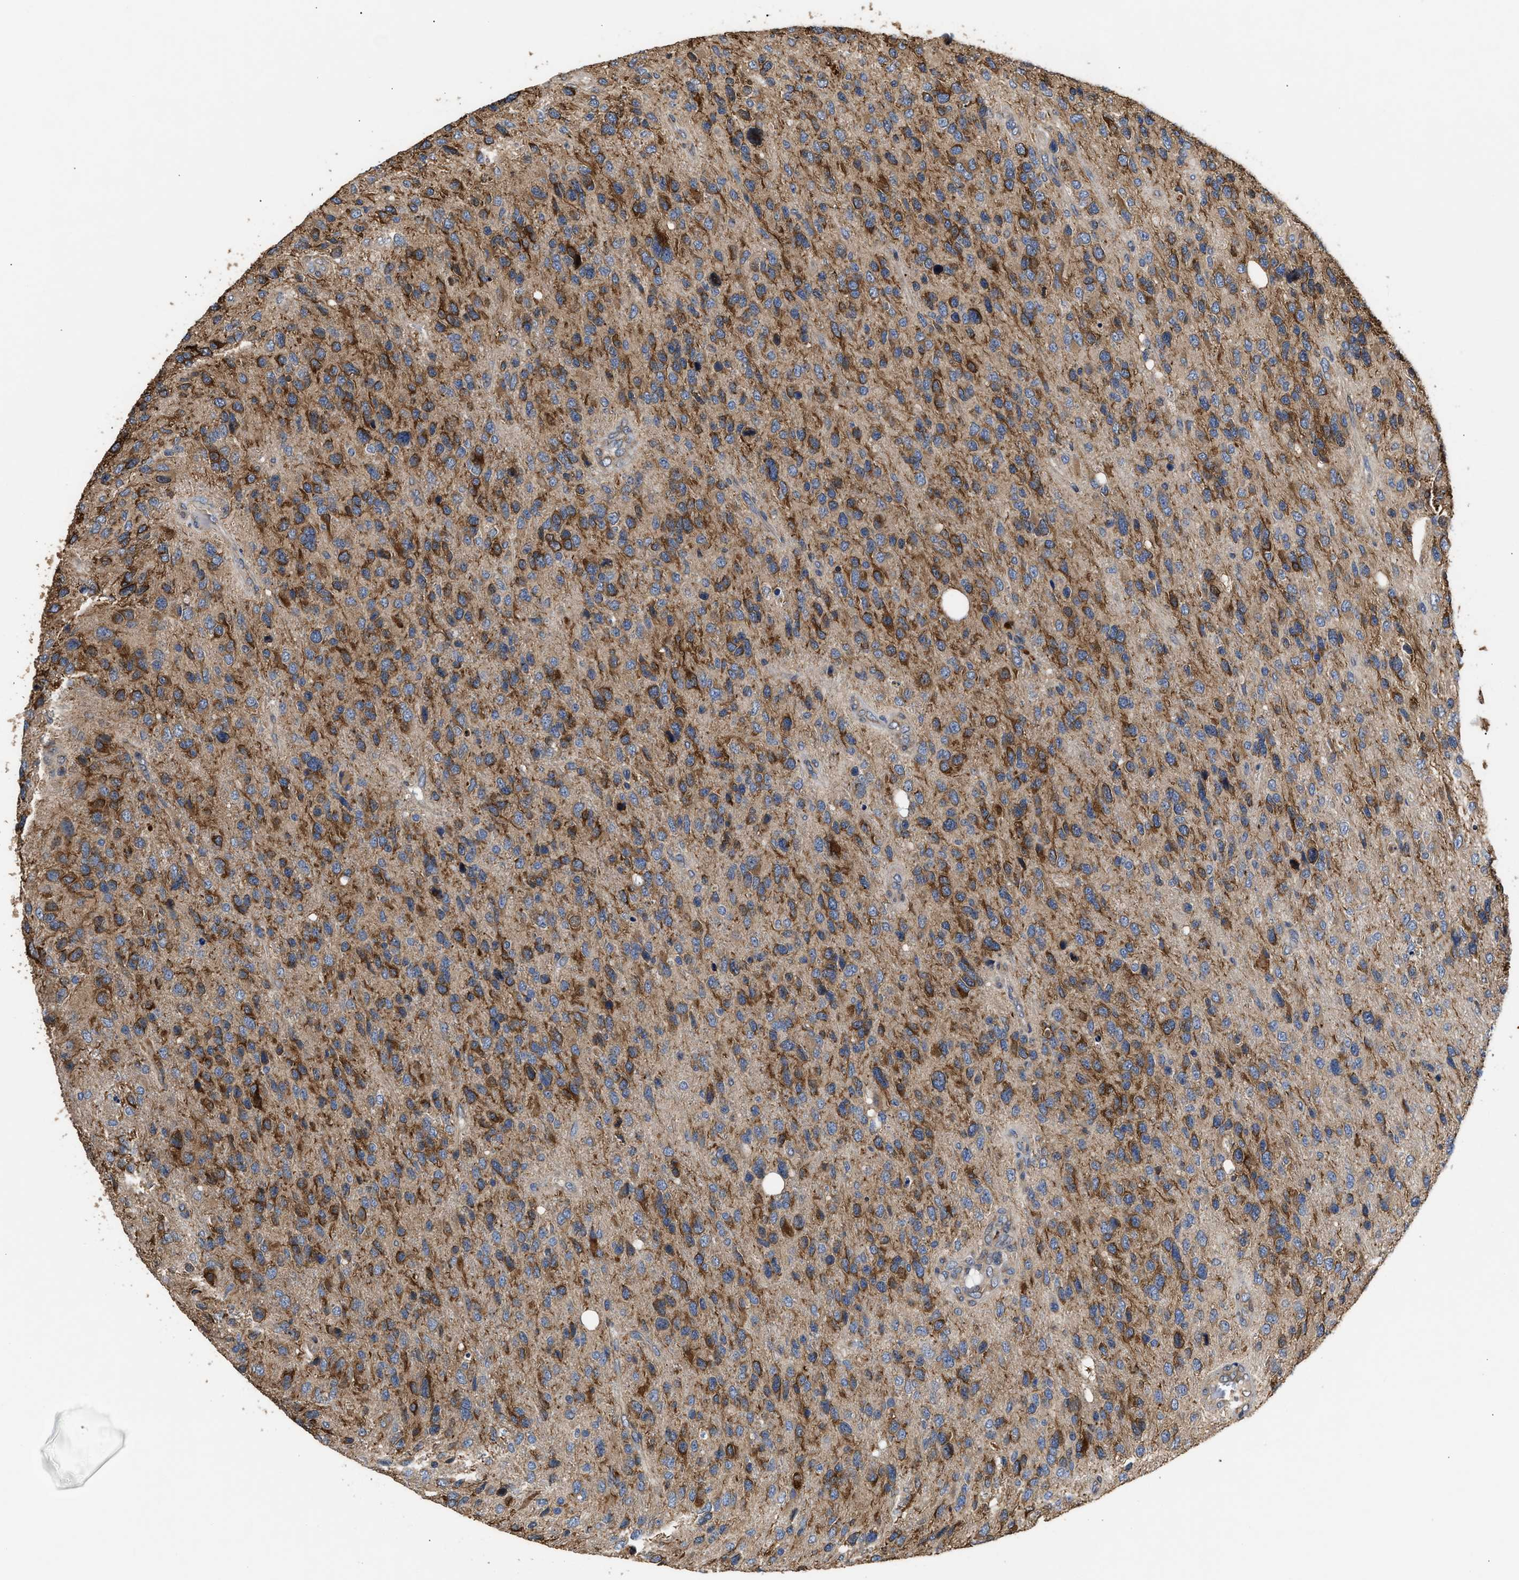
{"staining": {"intensity": "strong", "quantity": "25%-75%", "location": "cytoplasmic/membranous"}, "tissue": "glioma", "cell_type": "Tumor cells", "image_type": "cancer", "snomed": [{"axis": "morphology", "description": "Glioma, malignant, High grade"}, {"axis": "topography", "description": "Brain"}], "caption": "This image reveals glioma stained with immunohistochemistry to label a protein in brown. The cytoplasmic/membranous of tumor cells show strong positivity for the protein. Nuclei are counter-stained blue.", "gene": "GOSR1", "patient": {"sex": "female", "age": 58}}